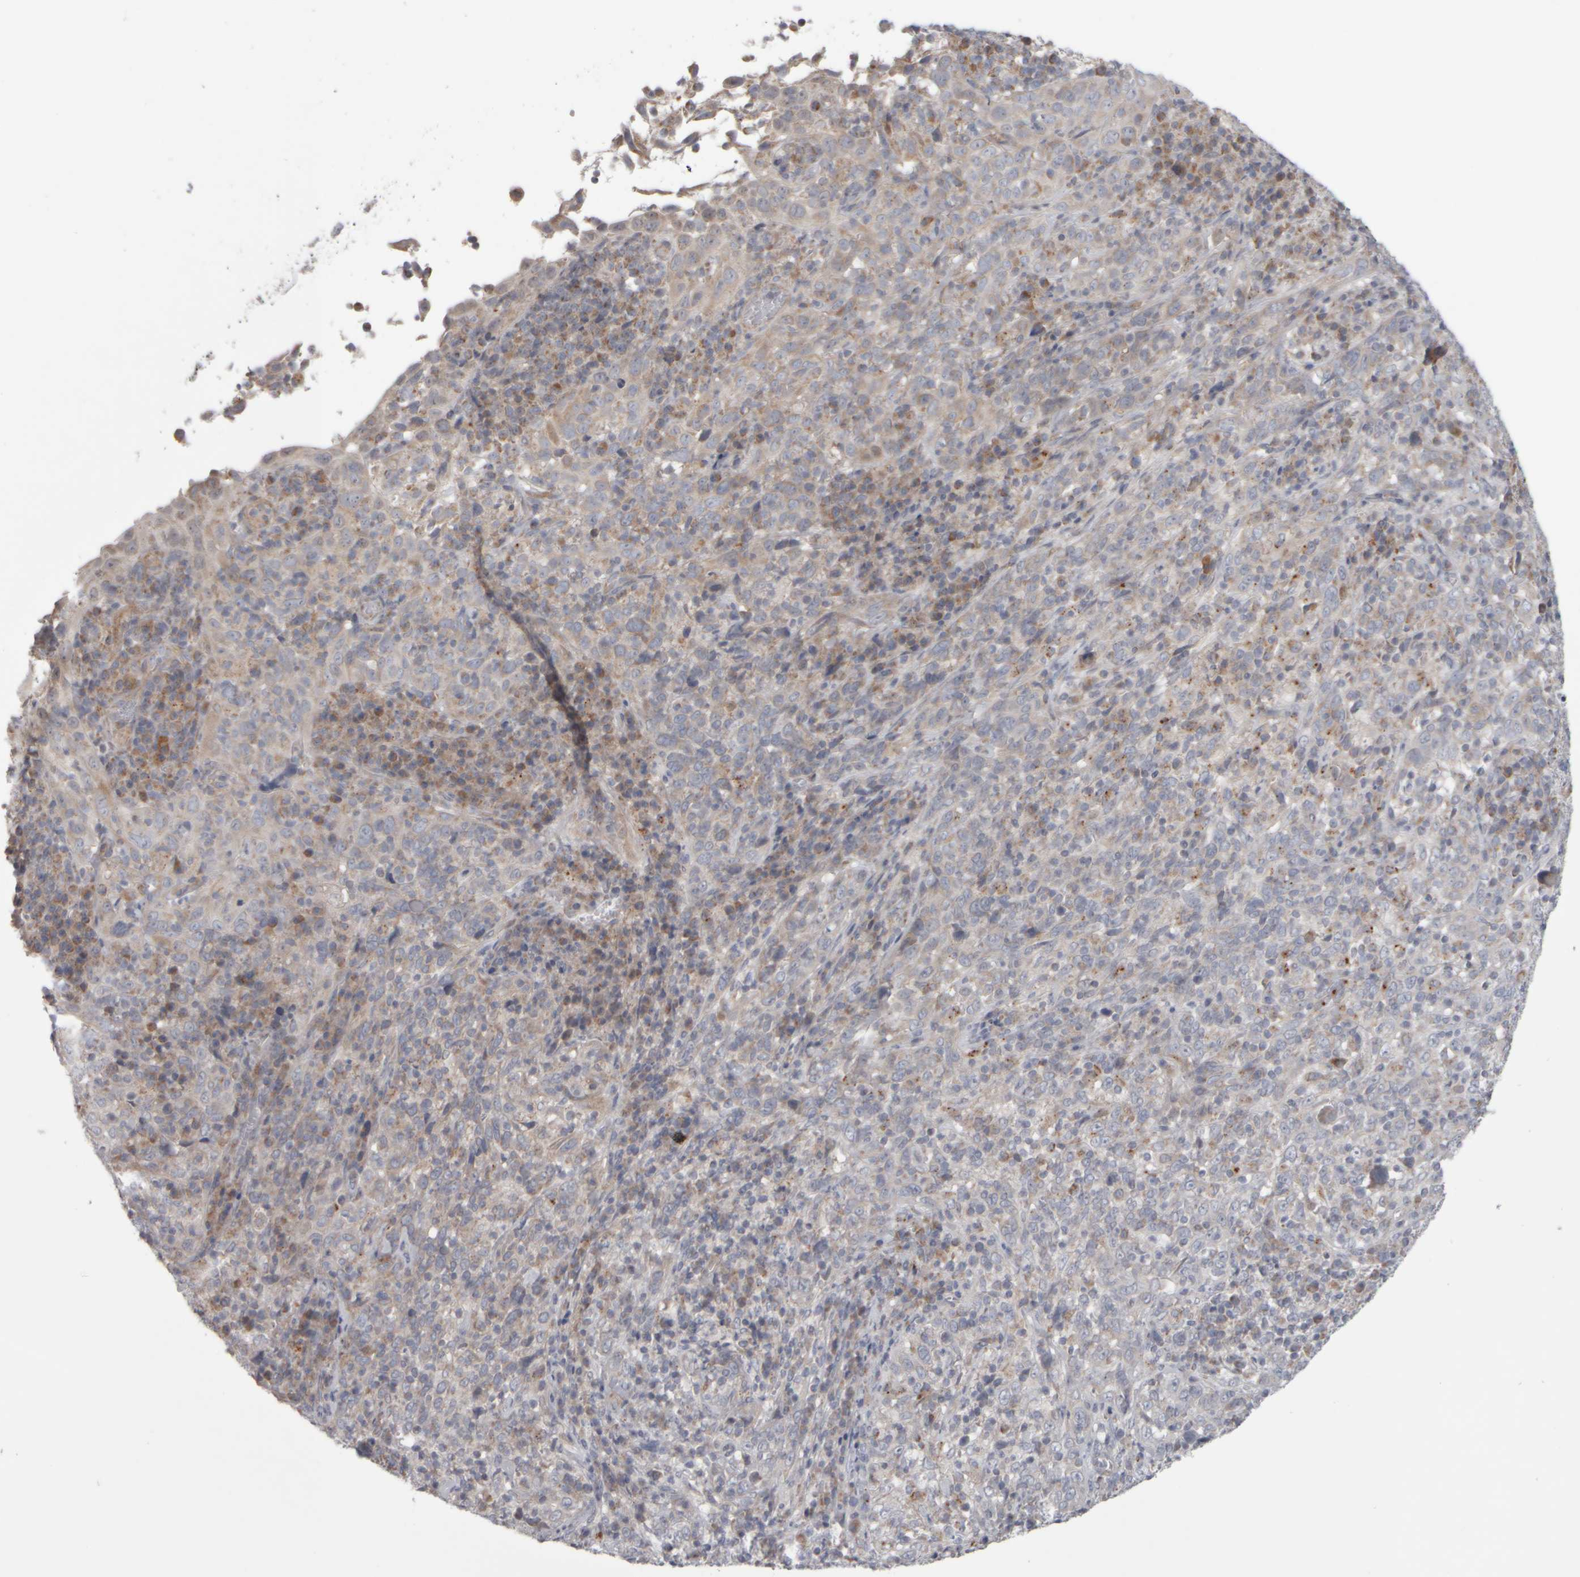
{"staining": {"intensity": "weak", "quantity": "<25%", "location": "cytoplasmic/membranous"}, "tissue": "cervical cancer", "cell_type": "Tumor cells", "image_type": "cancer", "snomed": [{"axis": "morphology", "description": "Squamous cell carcinoma, NOS"}, {"axis": "topography", "description": "Cervix"}], "caption": "This photomicrograph is of cervical cancer stained with immunohistochemistry (IHC) to label a protein in brown with the nuclei are counter-stained blue. There is no expression in tumor cells. The staining was performed using DAB (3,3'-diaminobenzidine) to visualize the protein expression in brown, while the nuclei were stained in blue with hematoxylin (Magnification: 20x).", "gene": "SCO1", "patient": {"sex": "female", "age": 46}}